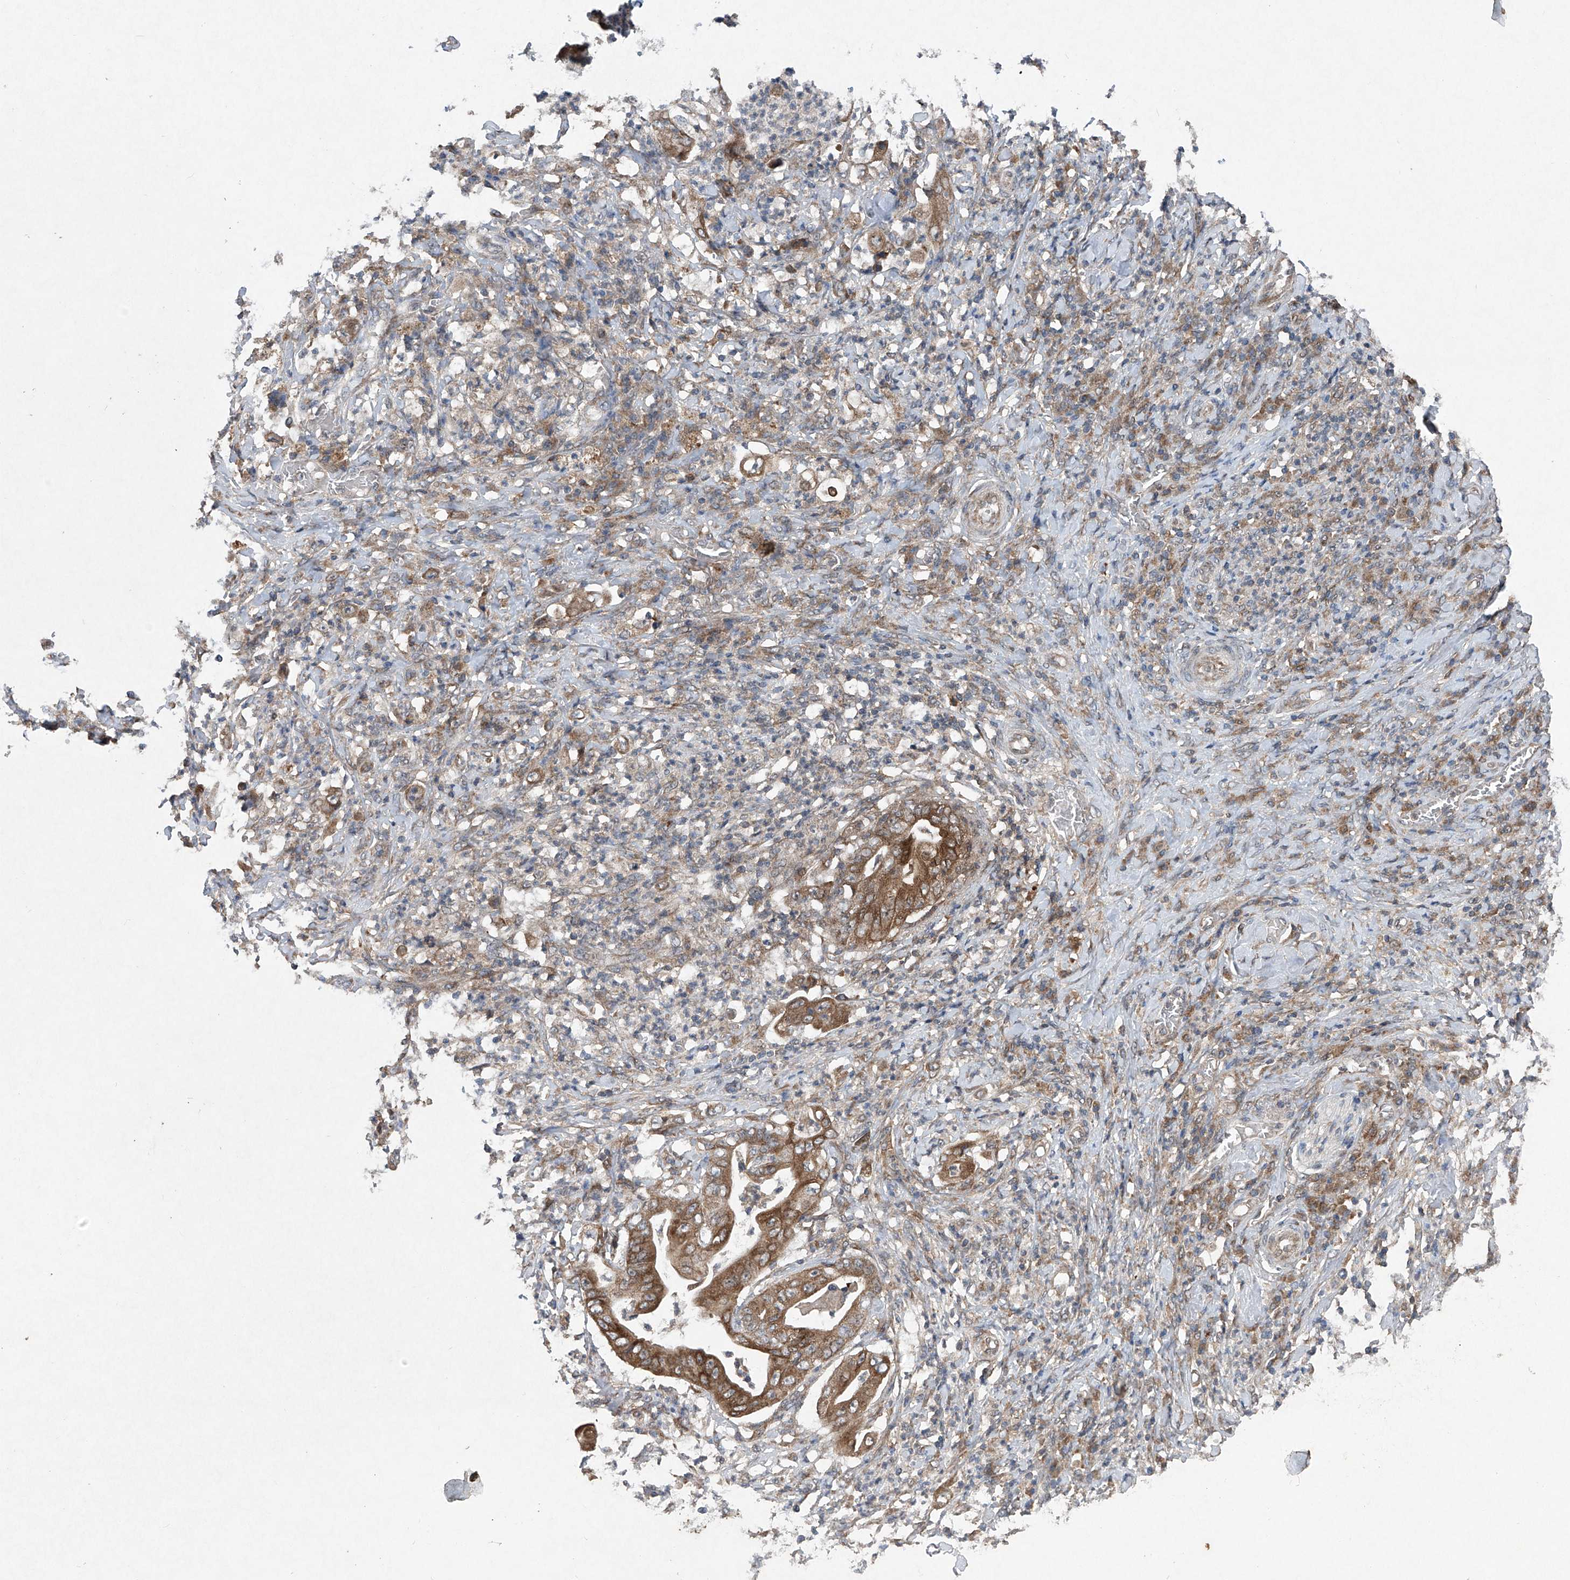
{"staining": {"intensity": "moderate", "quantity": ">75%", "location": "cytoplasmic/membranous"}, "tissue": "stomach cancer", "cell_type": "Tumor cells", "image_type": "cancer", "snomed": [{"axis": "morphology", "description": "Adenocarcinoma, NOS"}, {"axis": "topography", "description": "Stomach"}], "caption": "A micrograph of stomach cancer stained for a protein demonstrates moderate cytoplasmic/membranous brown staining in tumor cells.", "gene": "SUMF2", "patient": {"sex": "female", "age": 73}}